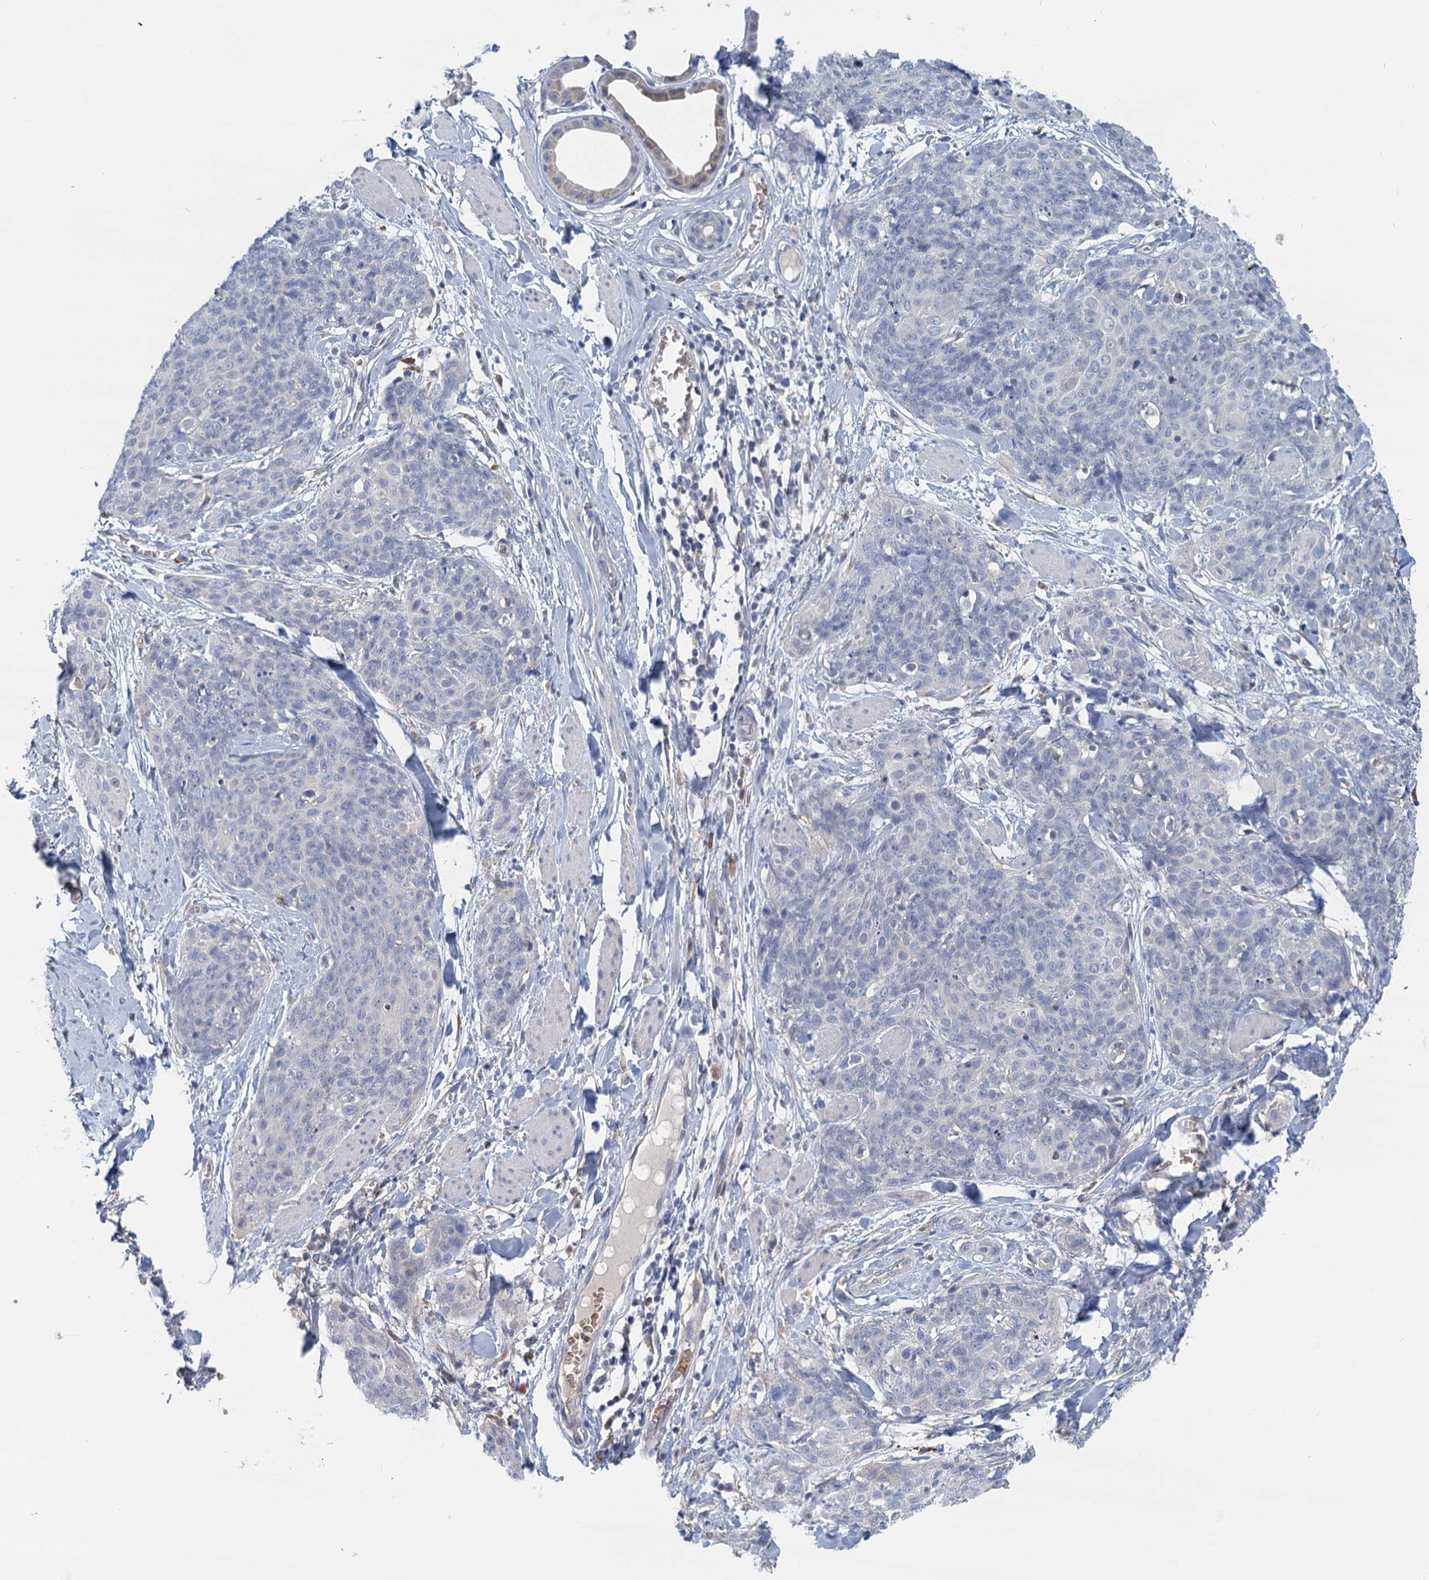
{"staining": {"intensity": "negative", "quantity": "none", "location": "none"}, "tissue": "skin cancer", "cell_type": "Tumor cells", "image_type": "cancer", "snomed": [{"axis": "morphology", "description": "Squamous cell carcinoma, NOS"}, {"axis": "topography", "description": "Skin"}, {"axis": "topography", "description": "Vulva"}], "caption": "IHC micrograph of human squamous cell carcinoma (skin) stained for a protein (brown), which demonstrates no staining in tumor cells.", "gene": "ANKRD16", "patient": {"sex": "female", "age": 85}}